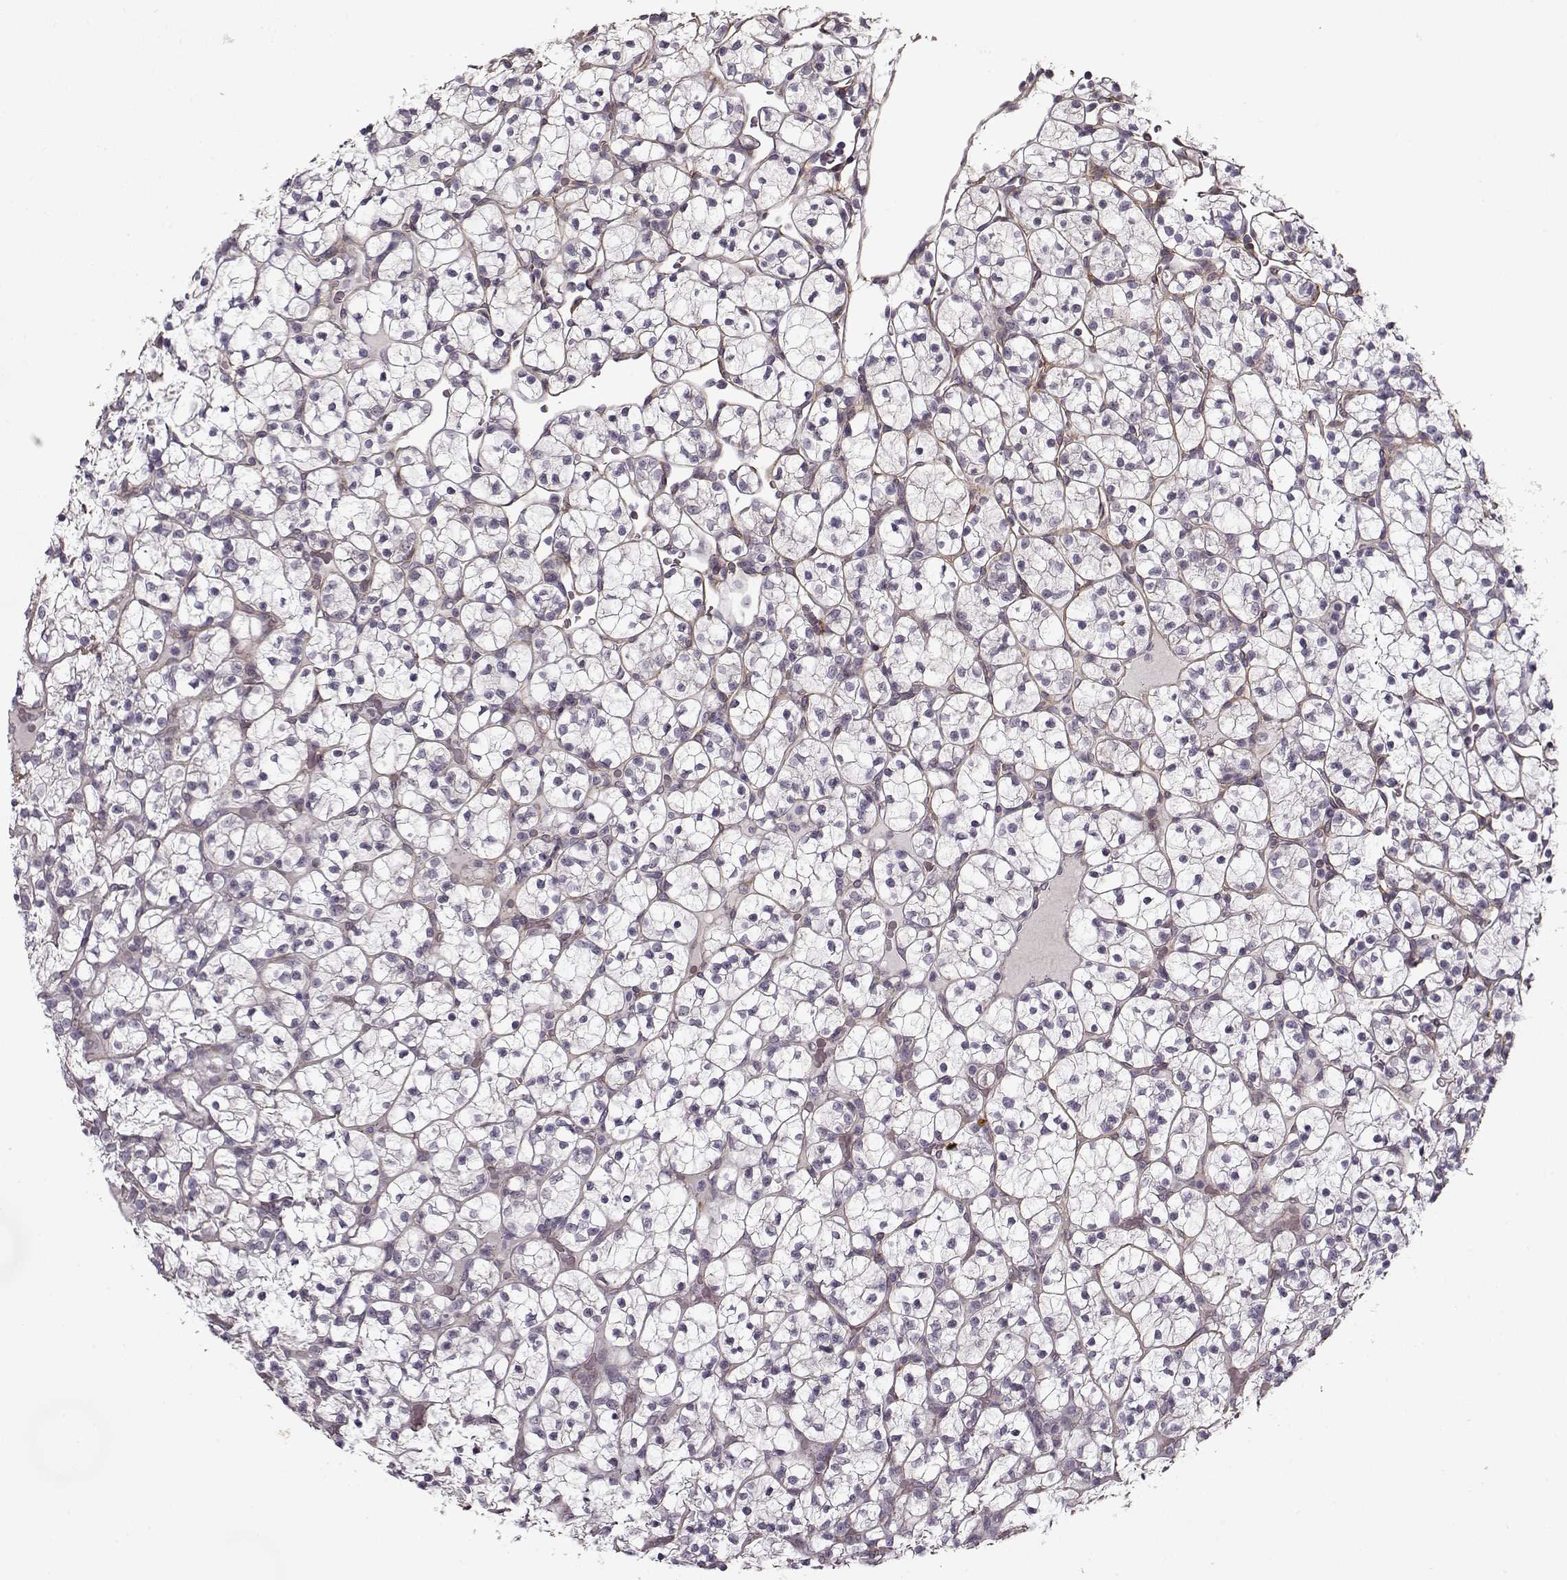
{"staining": {"intensity": "negative", "quantity": "none", "location": "none"}, "tissue": "renal cancer", "cell_type": "Tumor cells", "image_type": "cancer", "snomed": [{"axis": "morphology", "description": "Adenocarcinoma, NOS"}, {"axis": "topography", "description": "Kidney"}], "caption": "DAB (3,3'-diaminobenzidine) immunohistochemical staining of renal adenocarcinoma exhibits no significant expression in tumor cells.", "gene": "LAMB2", "patient": {"sex": "female", "age": 89}}